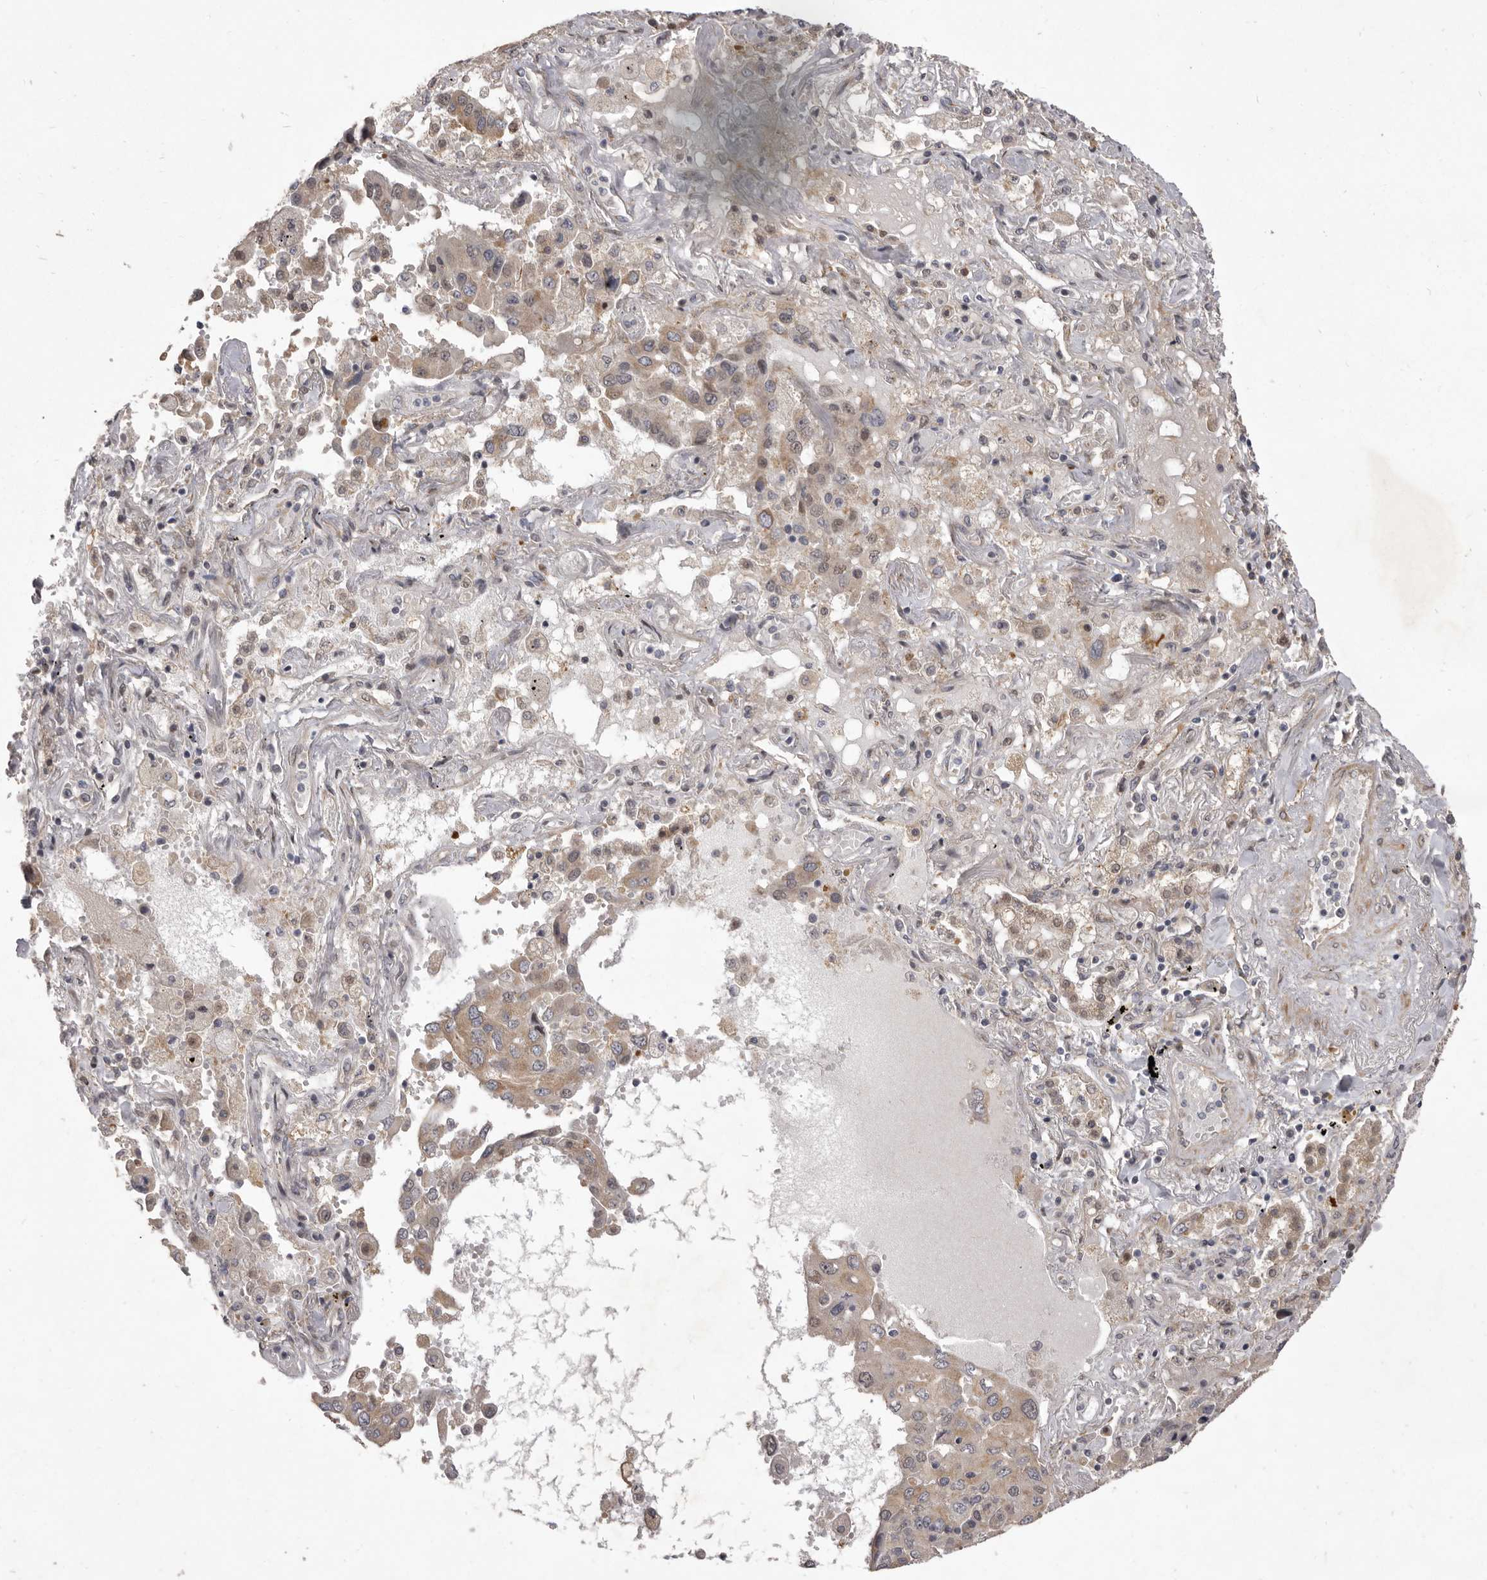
{"staining": {"intensity": "moderate", "quantity": ">75%", "location": "cytoplasmic/membranous"}, "tissue": "lung cancer", "cell_type": "Tumor cells", "image_type": "cancer", "snomed": [{"axis": "morphology", "description": "Adenocarcinoma, NOS"}, {"axis": "topography", "description": "Lung"}], "caption": "Protein positivity by IHC displays moderate cytoplasmic/membranous expression in about >75% of tumor cells in adenocarcinoma (lung). (brown staining indicates protein expression, while blue staining denotes nuclei).", "gene": "TBC1D8B", "patient": {"sex": "female", "age": 65}}